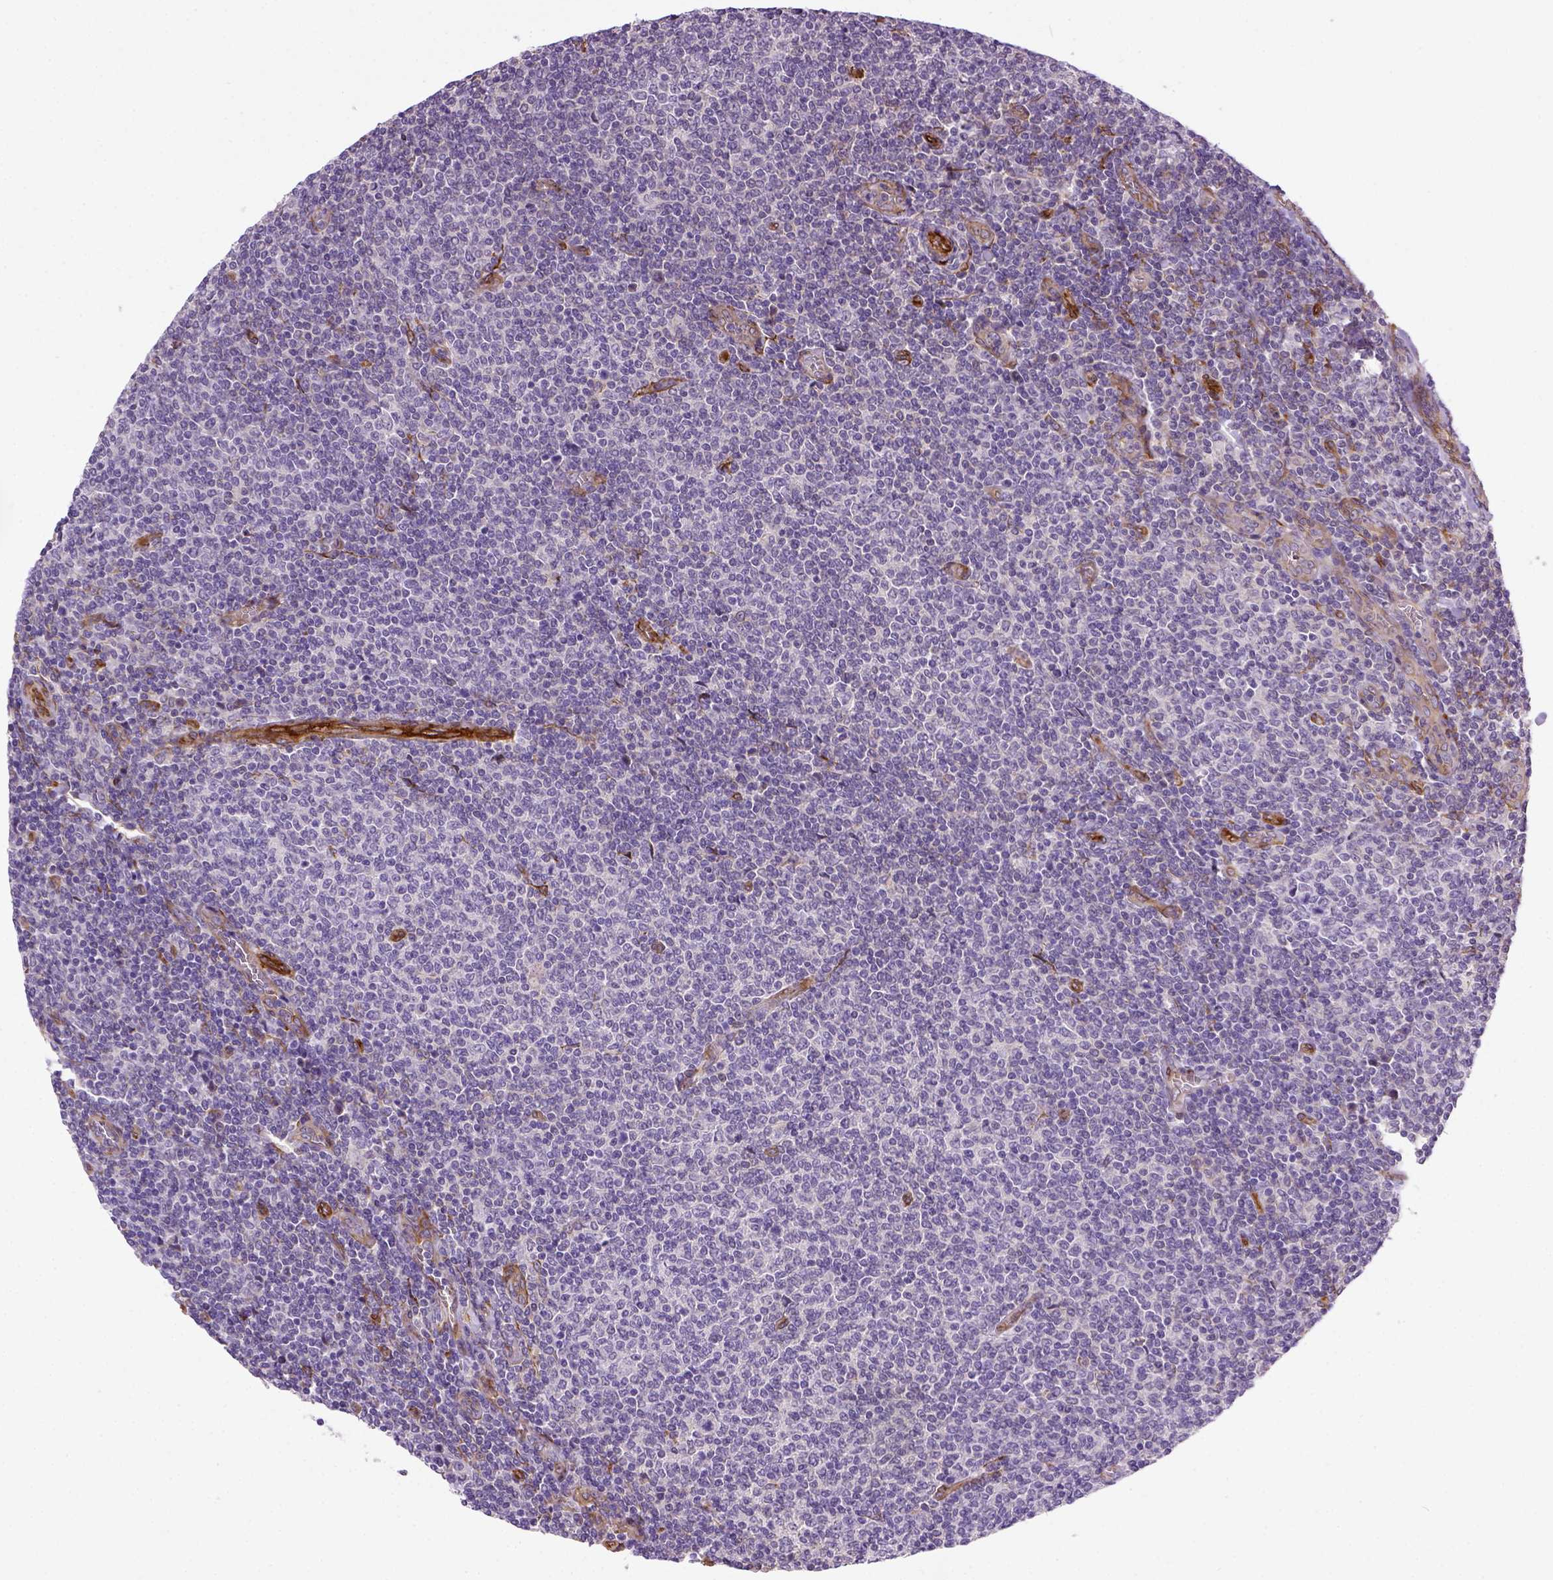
{"staining": {"intensity": "negative", "quantity": "none", "location": "none"}, "tissue": "lymphoma", "cell_type": "Tumor cells", "image_type": "cancer", "snomed": [{"axis": "morphology", "description": "Malignant lymphoma, non-Hodgkin's type, Low grade"}, {"axis": "topography", "description": "Lymph node"}], "caption": "Immunohistochemistry (IHC) histopathology image of neoplastic tissue: human malignant lymphoma, non-Hodgkin's type (low-grade) stained with DAB (3,3'-diaminobenzidine) shows no significant protein staining in tumor cells.", "gene": "KAZN", "patient": {"sex": "male", "age": 52}}